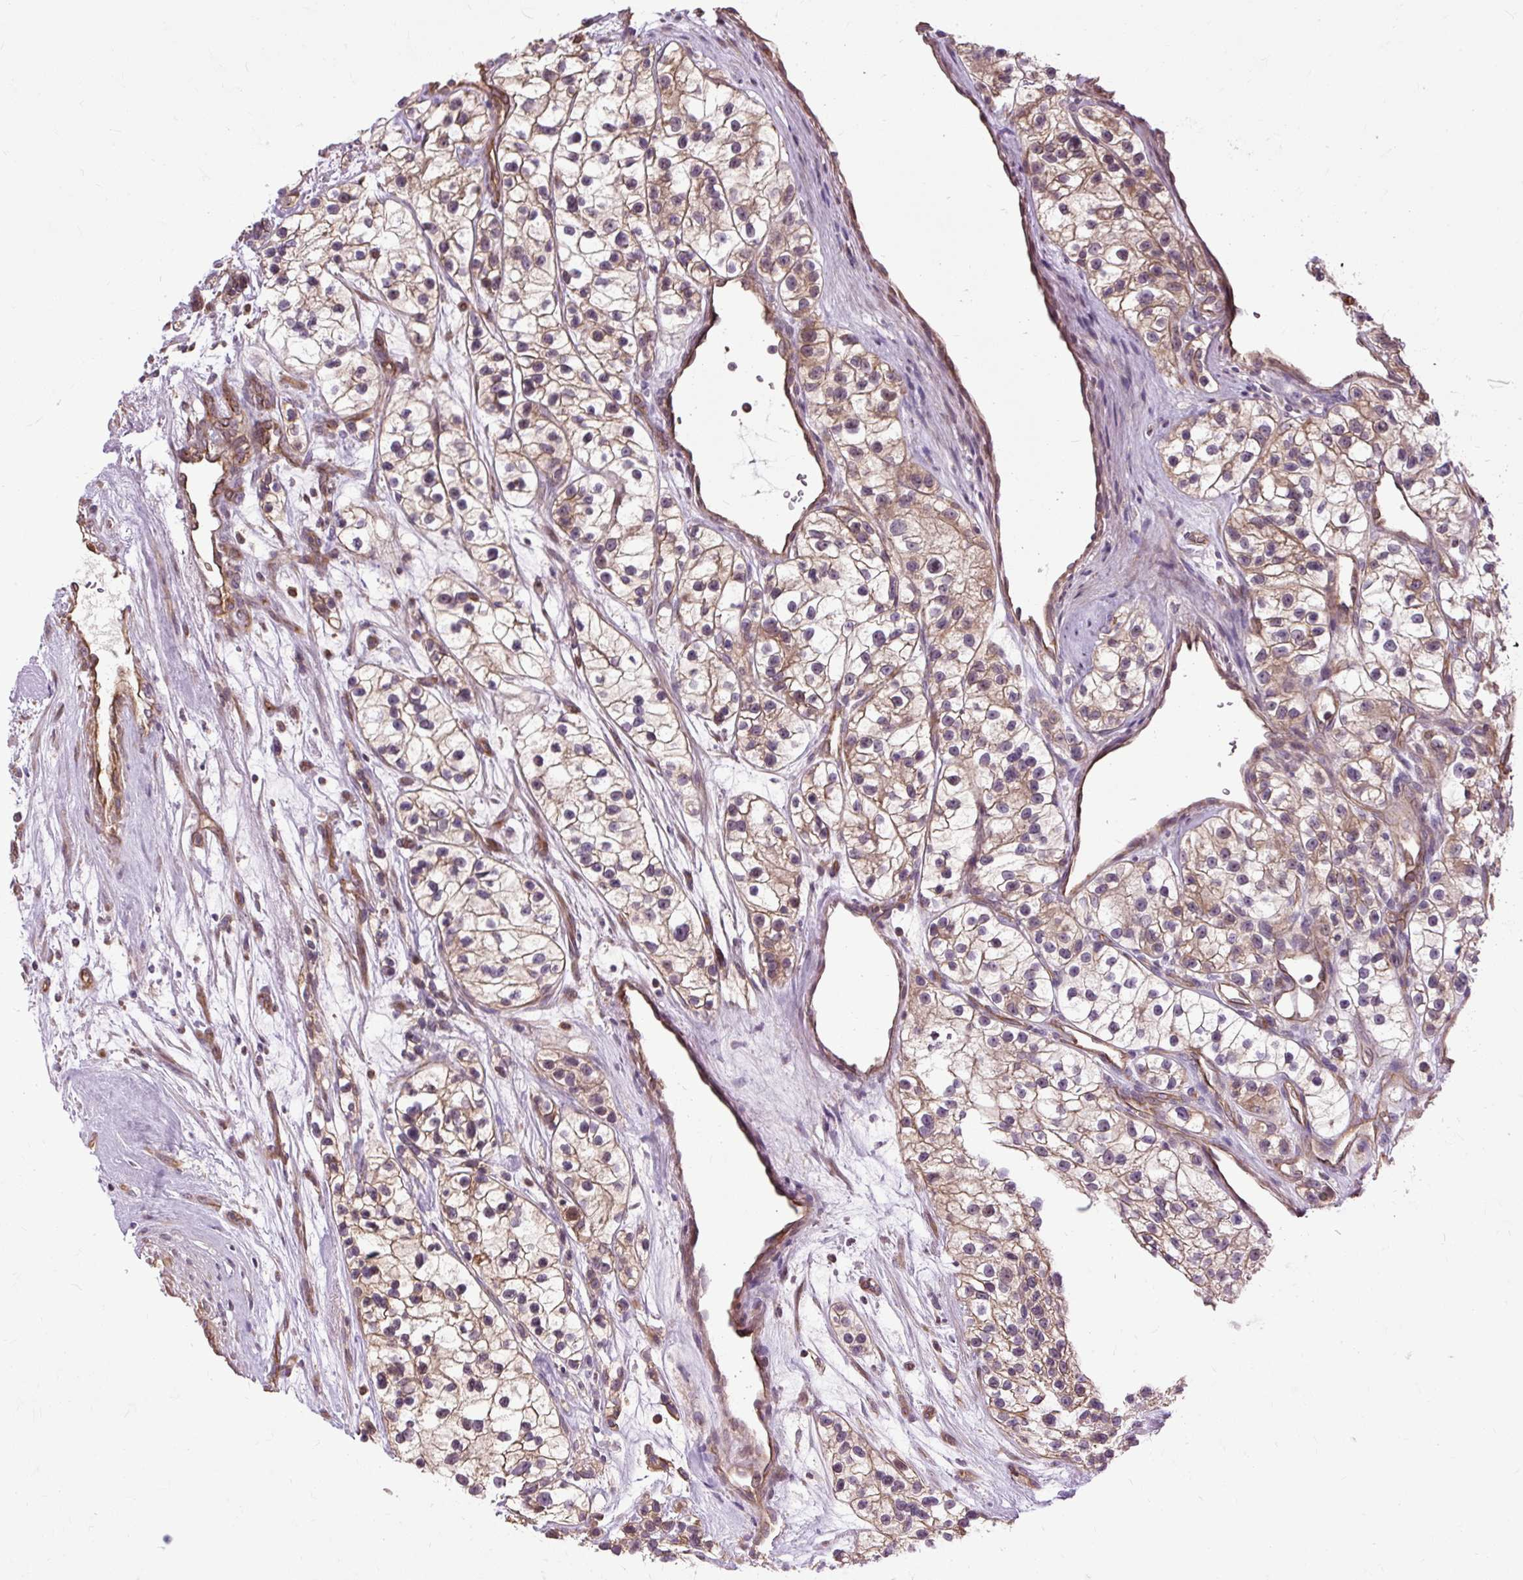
{"staining": {"intensity": "weak", "quantity": ">75%", "location": "cytoplasmic/membranous"}, "tissue": "renal cancer", "cell_type": "Tumor cells", "image_type": "cancer", "snomed": [{"axis": "morphology", "description": "Adenocarcinoma, NOS"}, {"axis": "topography", "description": "Kidney"}], "caption": "Immunohistochemistry (IHC) image of renal adenocarcinoma stained for a protein (brown), which displays low levels of weak cytoplasmic/membranous expression in about >75% of tumor cells.", "gene": "FLRT1", "patient": {"sex": "female", "age": 57}}